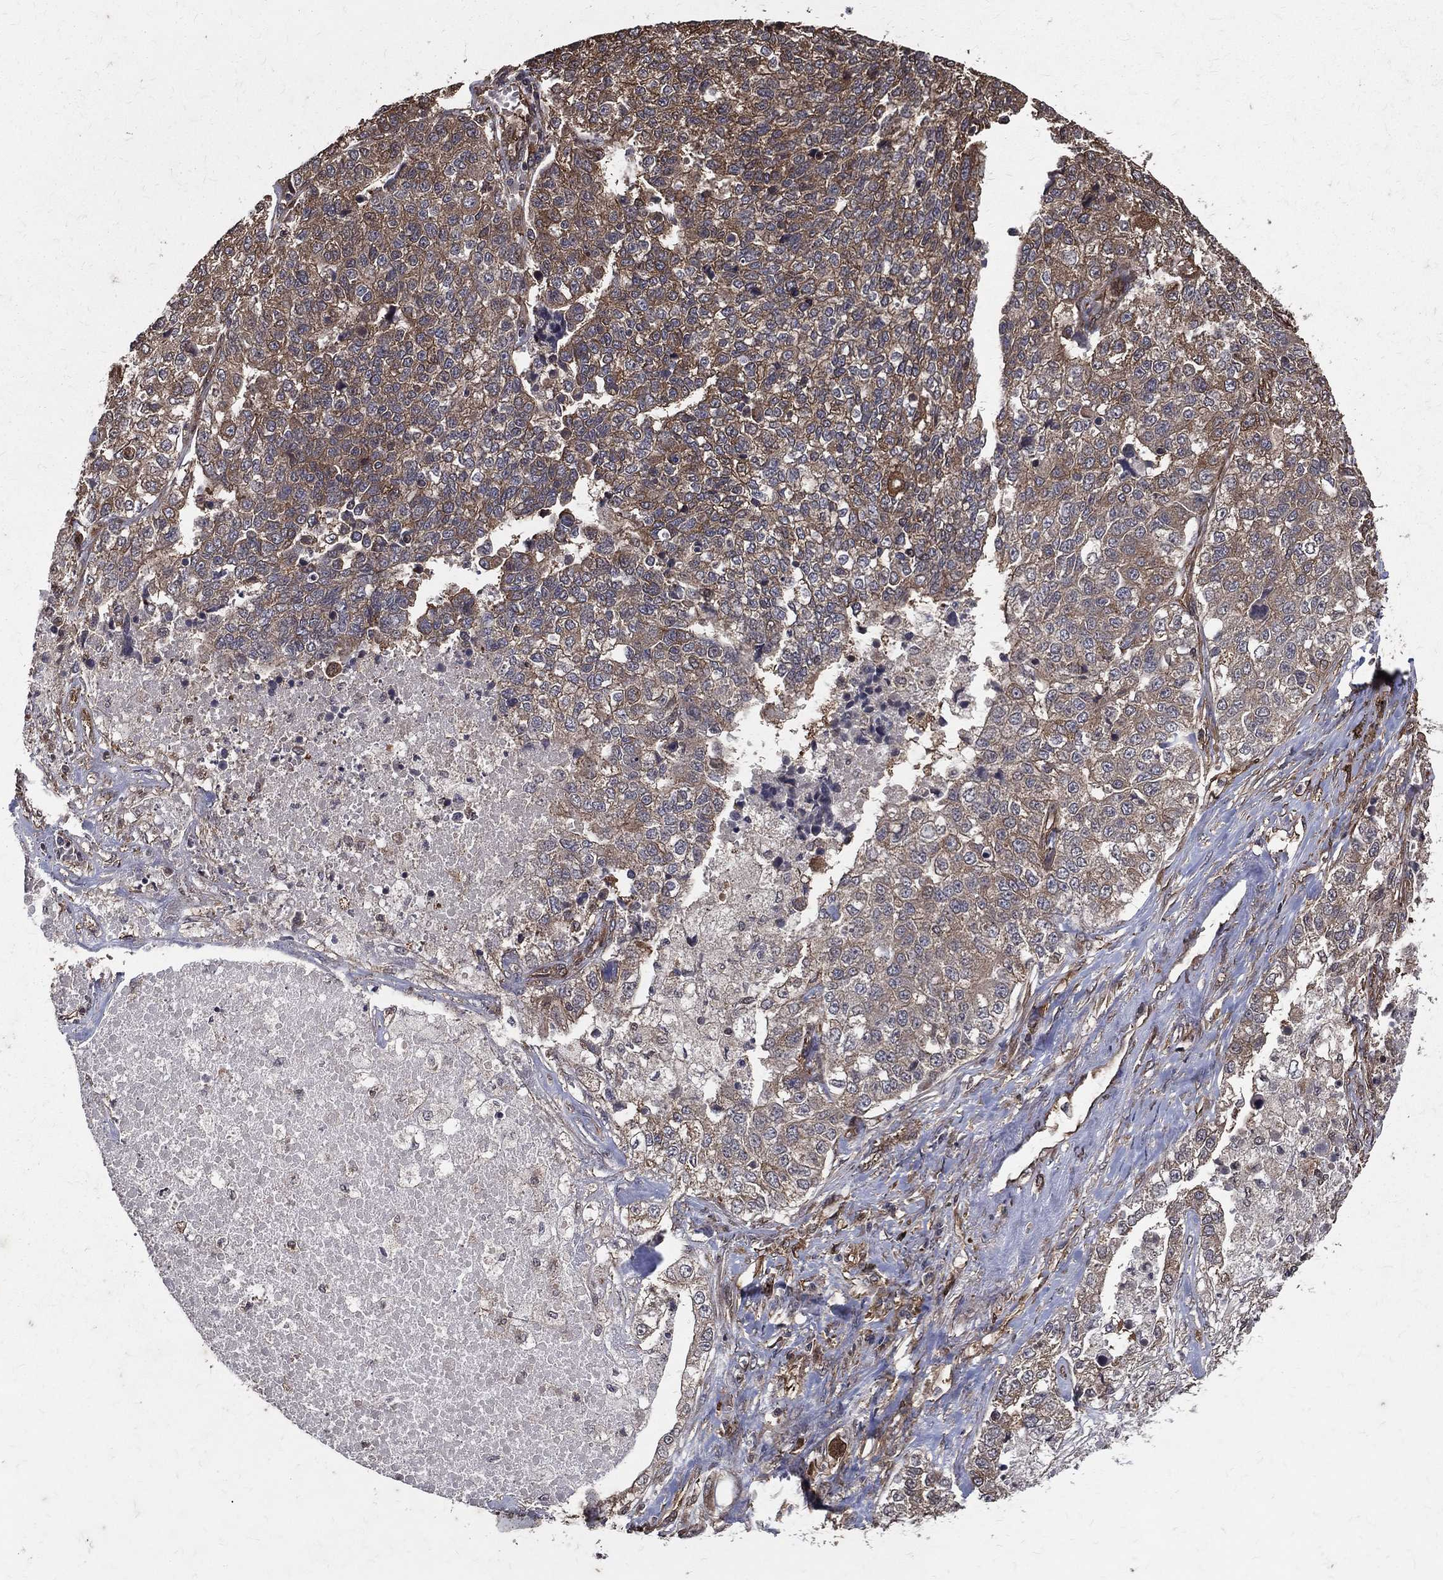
{"staining": {"intensity": "moderate", "quantity": "25%-75%", "location": "cytoplasmic/membranous"}, "tissue": "lung cancer", "cell_type": "Tumor cells", "image_type": "cancer", "snomed": [{"axis": "morphology", "description": "Adenocarcinoma, NOS"}, {"axis": "topography", "description": "Lung"}], "caption": "Lung cancer (adenocarcinoma) stained with immunohistochemistry (IHC) displays moderate cytoplasmic/membranous staining in about 25%-75% of tumor cells.", "gene": "DPYSL2", "patient": {"sex": "male", "age": 49}}